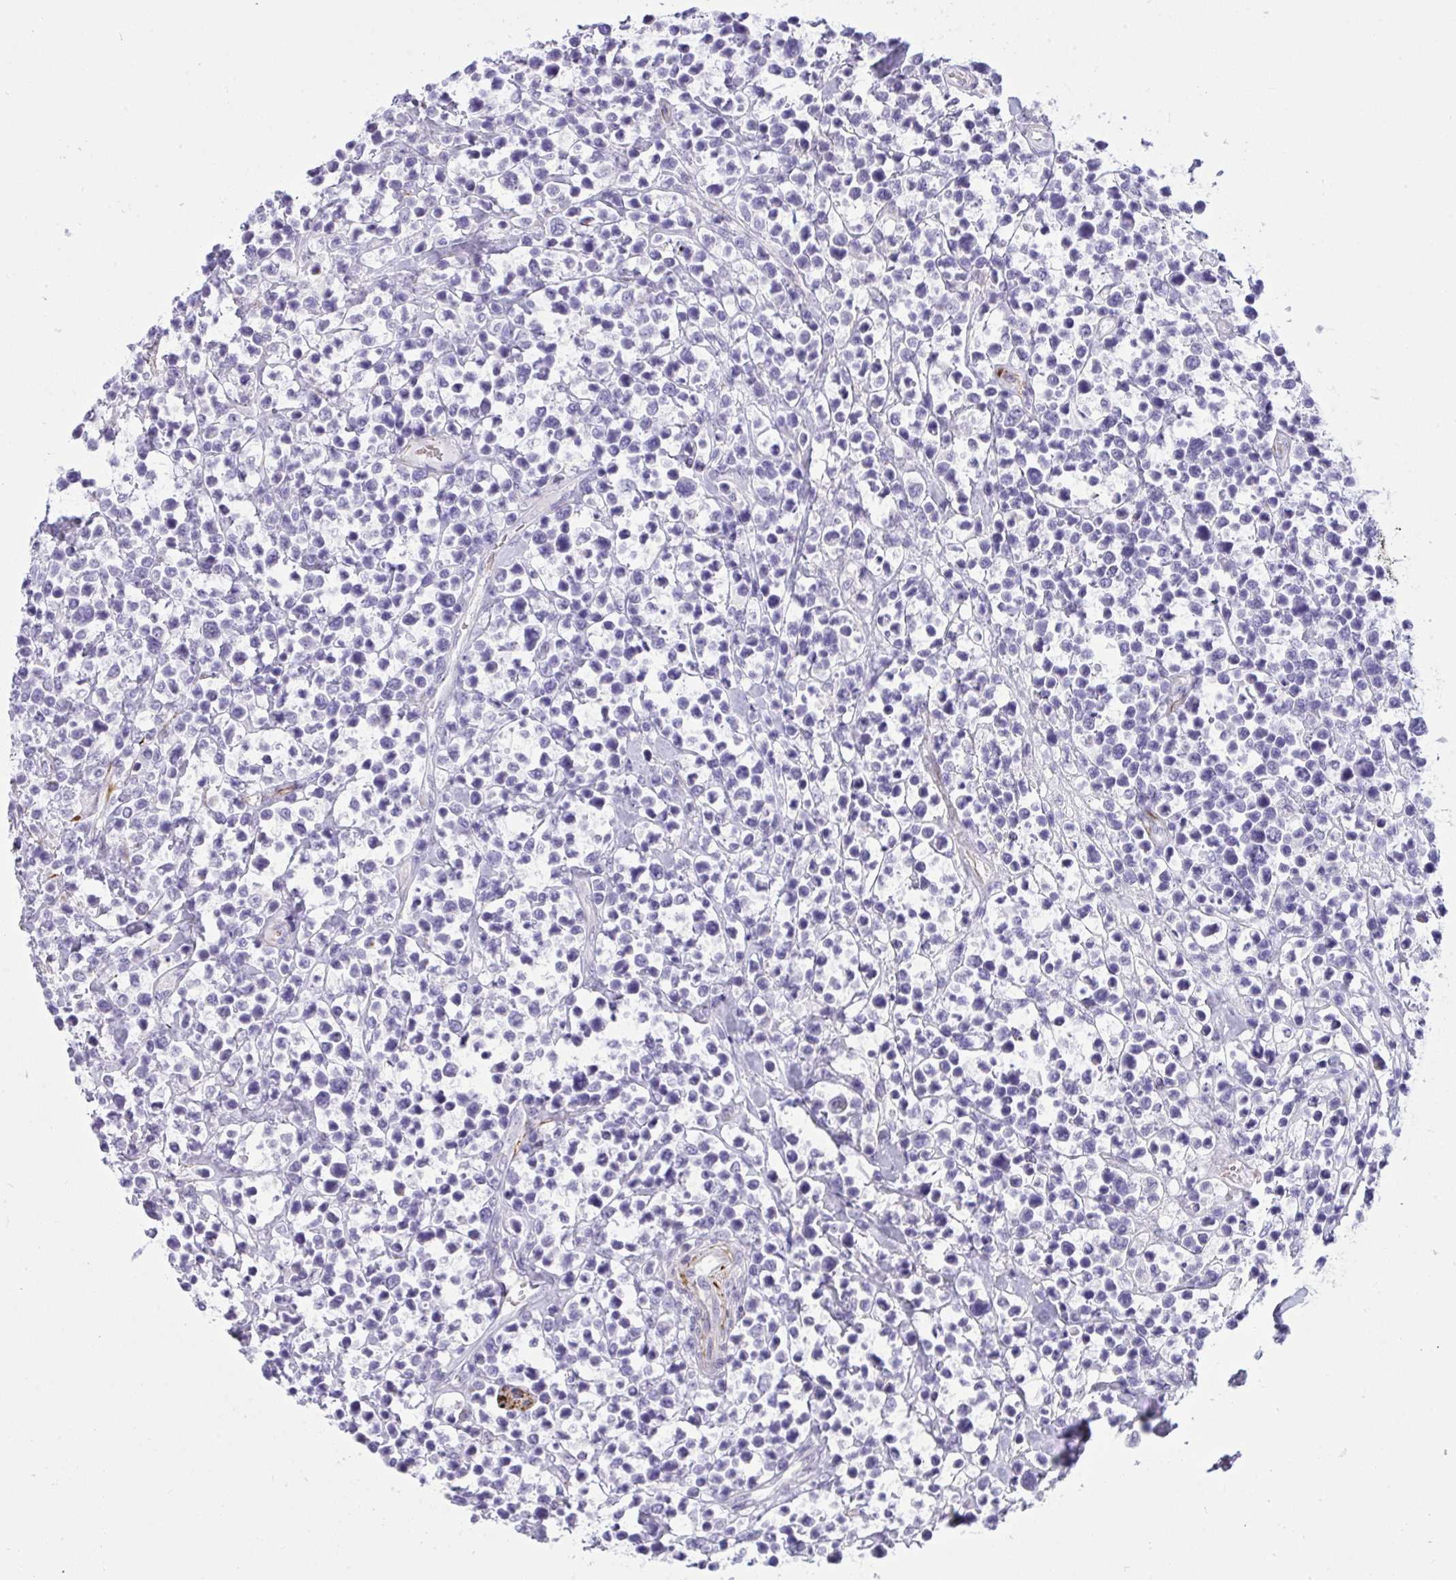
{"staining": {"intensity": "negative", "quantity": "none", "location": "none"}, "tissue": "lymphoma", "cell_type": "Tumor cells", "image_type": "cancer", "snomed": [{"axis": "morphology", "description": "Malignant lymphoma, non-Hodgkin's type, High grade"}, {"axis": "topography", "description": "Soft tissue"}], "caption": "A histopathology image of human high-grade malignant lymphoma, non-Hodgkin's type is negative for staining in tumor cells.", "gene": "SLC35B1", "patient": {"sex": "female", "age": 56}}